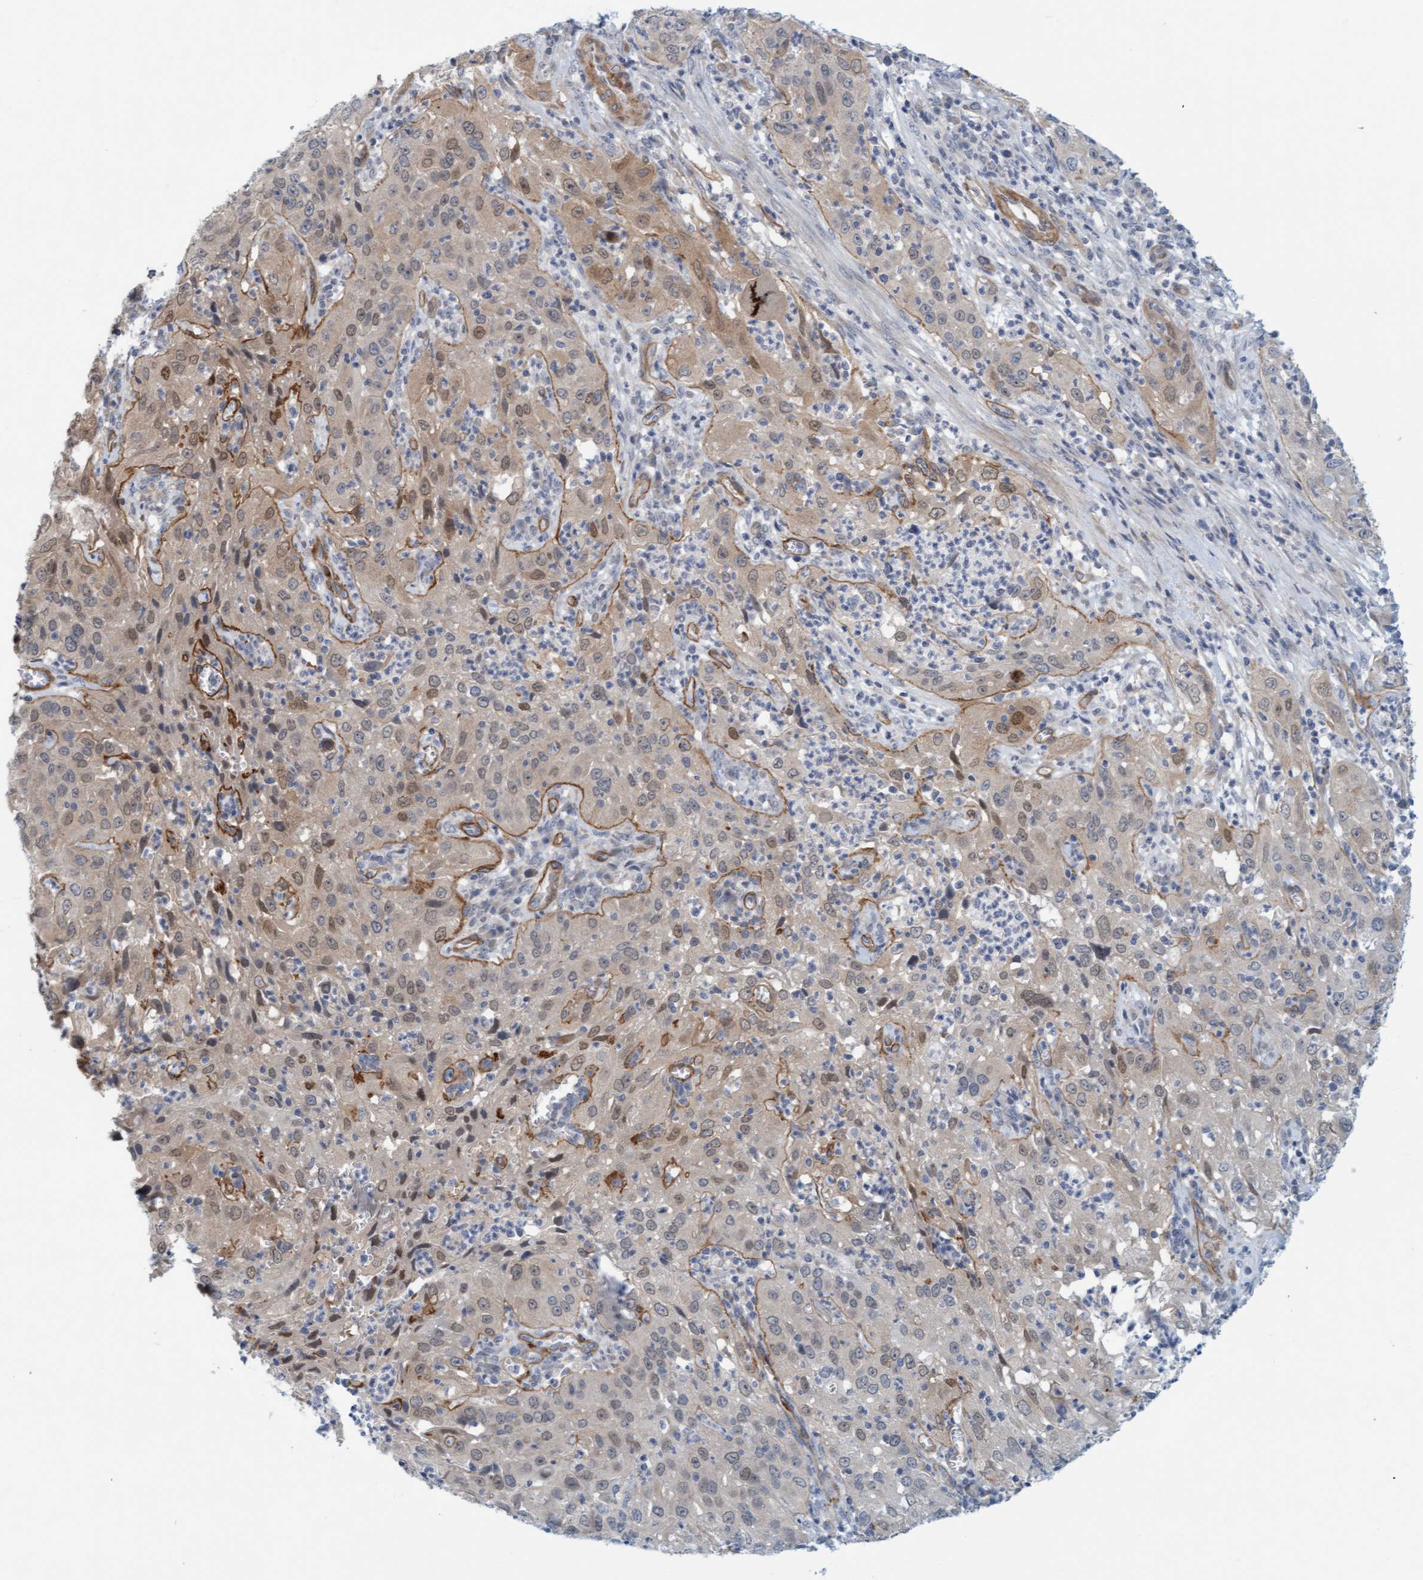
{"staining": {"intensity": "weak", "quantity": ">75%", "location": "cytoplasmic/membranous,nuclear"}, "tissue": "cervical cancer", "cell_type": "Tumor cells", "image_type": "cancer", "snomed": [{"axis": "morphology", "description": "Squamous cell carcinoma, NOS"}, {"axis": "topography", "description": "Cervix"}], "caption": "Squamous cell carcinoma (cervical) stained for a protein (brown) demonstrates weak cytoplasmic/membranous and nuclear positive expression in approximately >75% of tumor cells.", "gene": "TSTD2", "patient": {"sex": "female", "age": 32}}